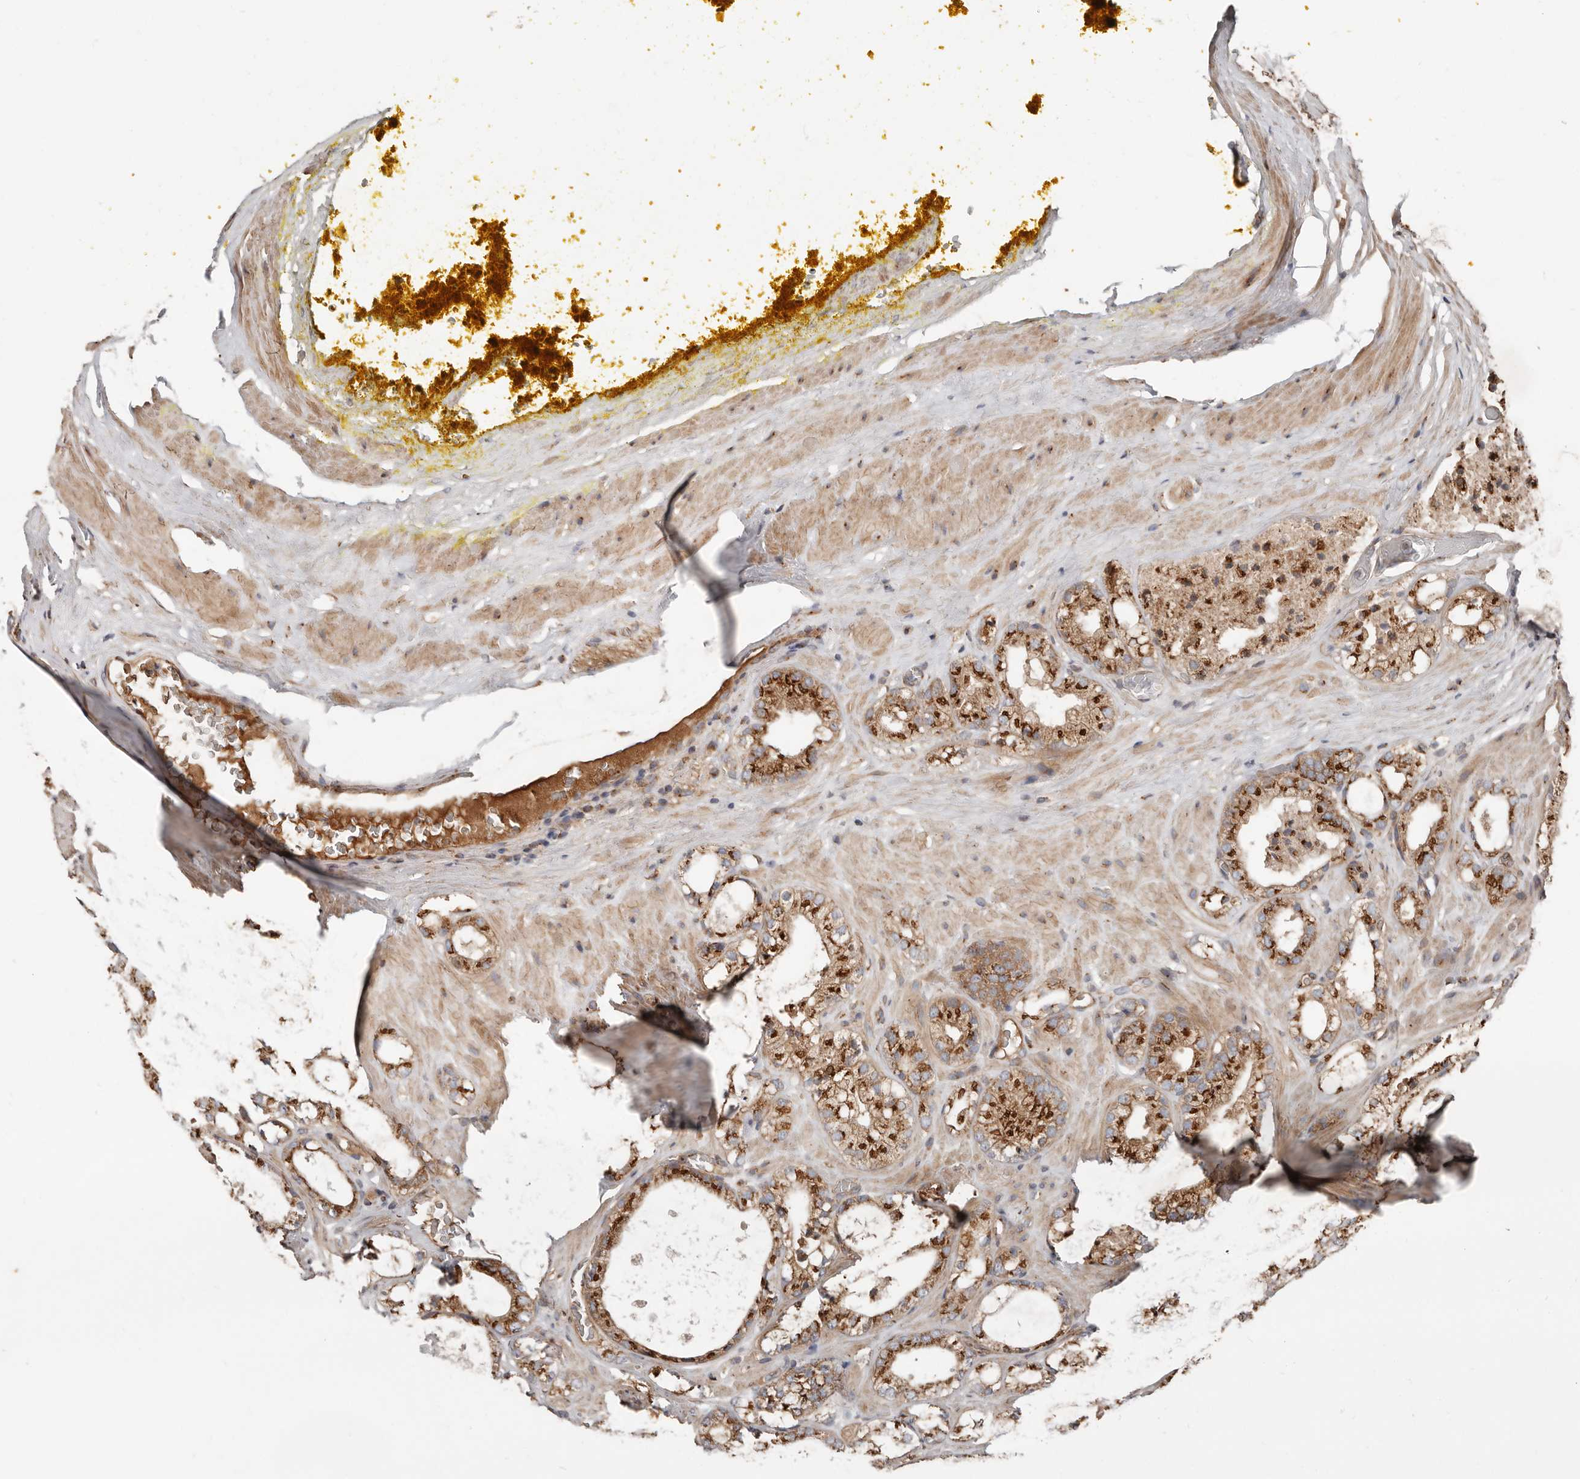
{"staining": {"intensity": "strong", "quantity": ">75%", "location": "cytoplasmic/membranous"}, "tissue": "prostate cancer", "cell_type": "Tumor cells", "image_type": "cancer", "snomed": [{"axis": "morphology", "description": "Adenocarcinoma, High grade"}, {"axis": "topography", "description": "Prostate"}], "caption": "Immunohistochemistry of prostate cancer displays high levels of strong cytoplasmic/membranous staining in approximately >75% of tumor cells.", "gene": "COG1", "patient": {"sex": "male", "age": 58}}